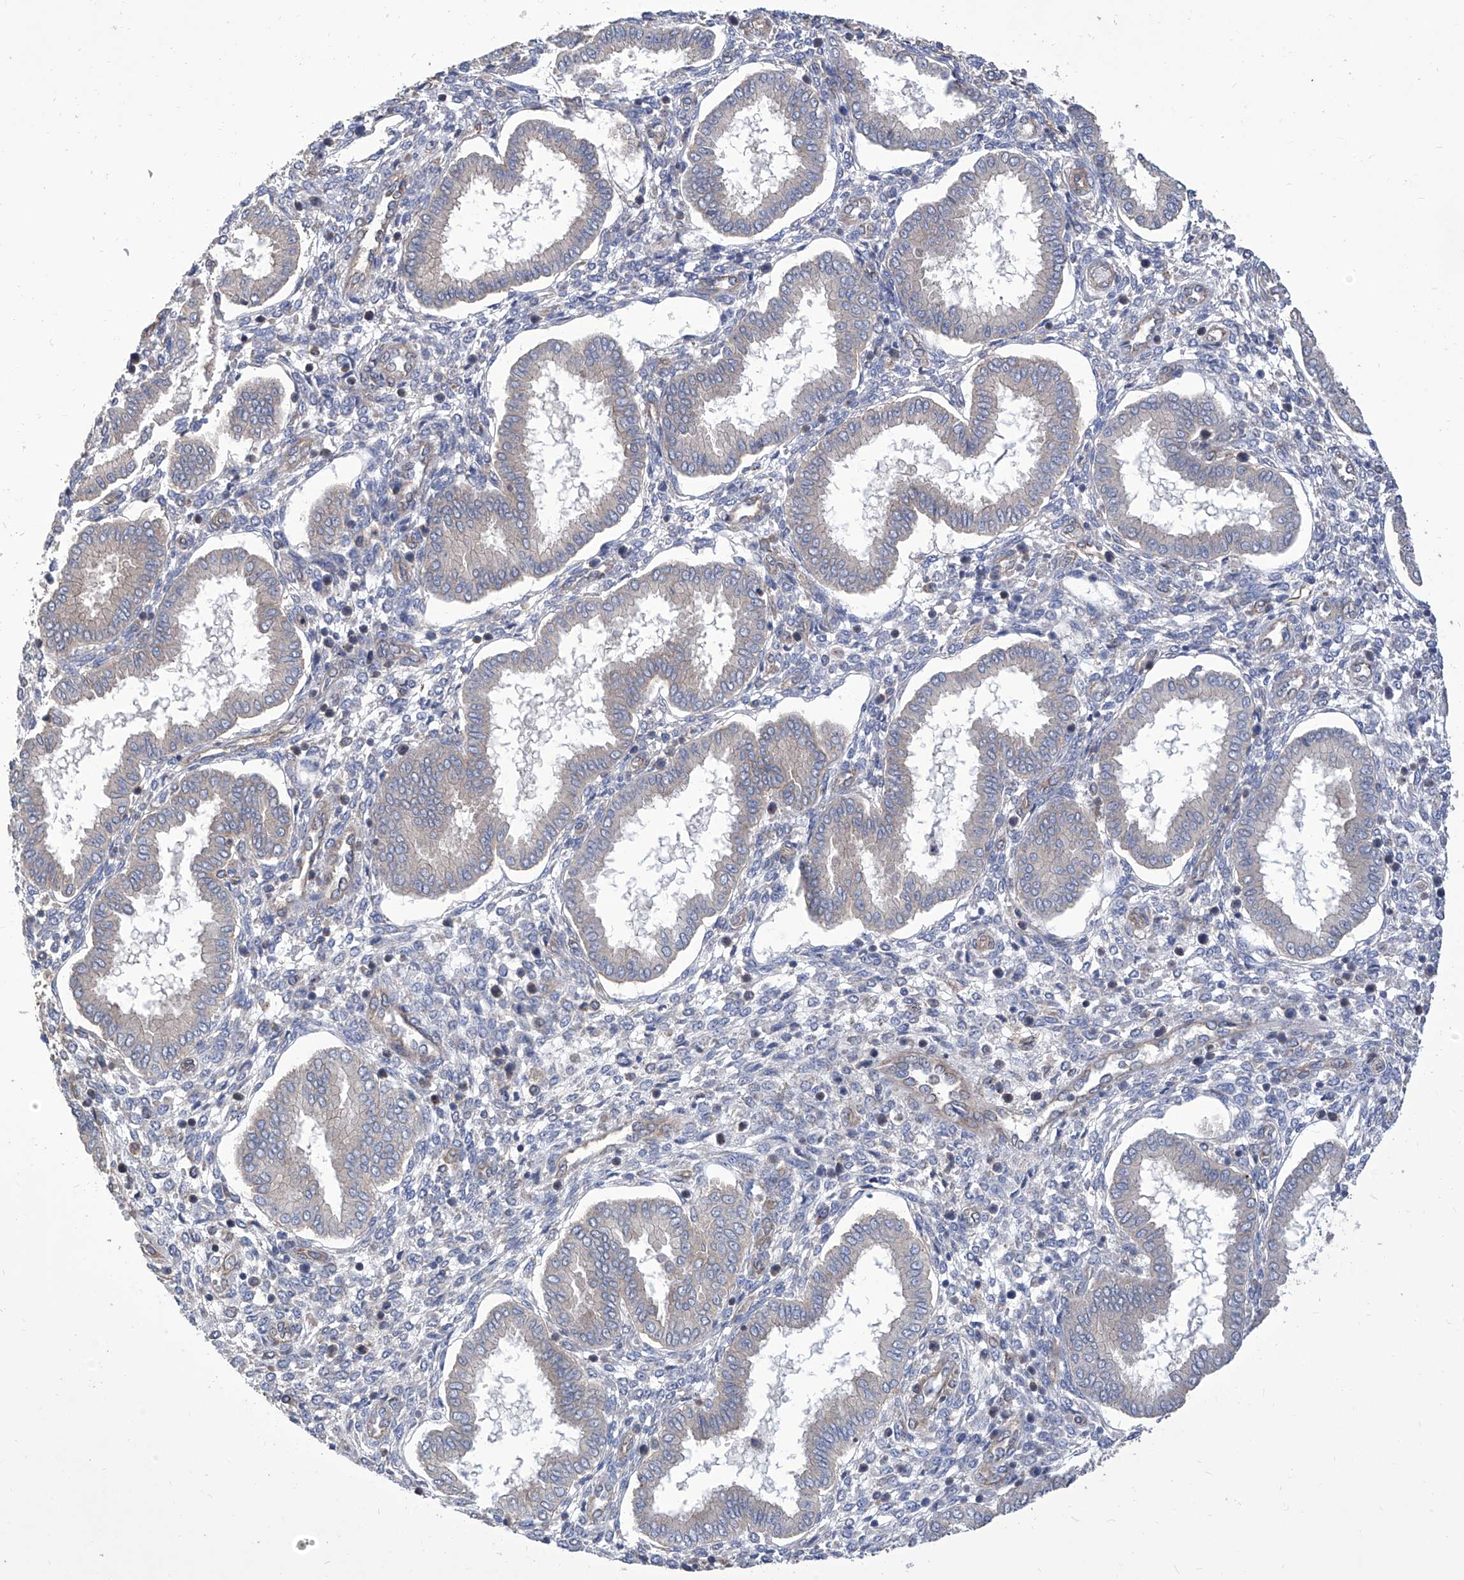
{"staining": {"intensity": "weak", "quantity": "<25%", "location": "cytoplasmic/membranous"}, "tissue": "endometrium", "cell_type": "Cells in endometrial stroma", "image_type": "normal", "snomed": [{"axis": "morphology", "description": "Normal tissue, NOS"}, {"axis": "topography", "description": "Endometrium"}], "caption": "A high-resolution micrograph shows immunohistochemistry (IHC) staining of unremarkable endometrium, which shows no significant positivity in cells in endometrial stroma.", "gene": "TJAP1", "patient": {"sex": "female", "age": 24}}